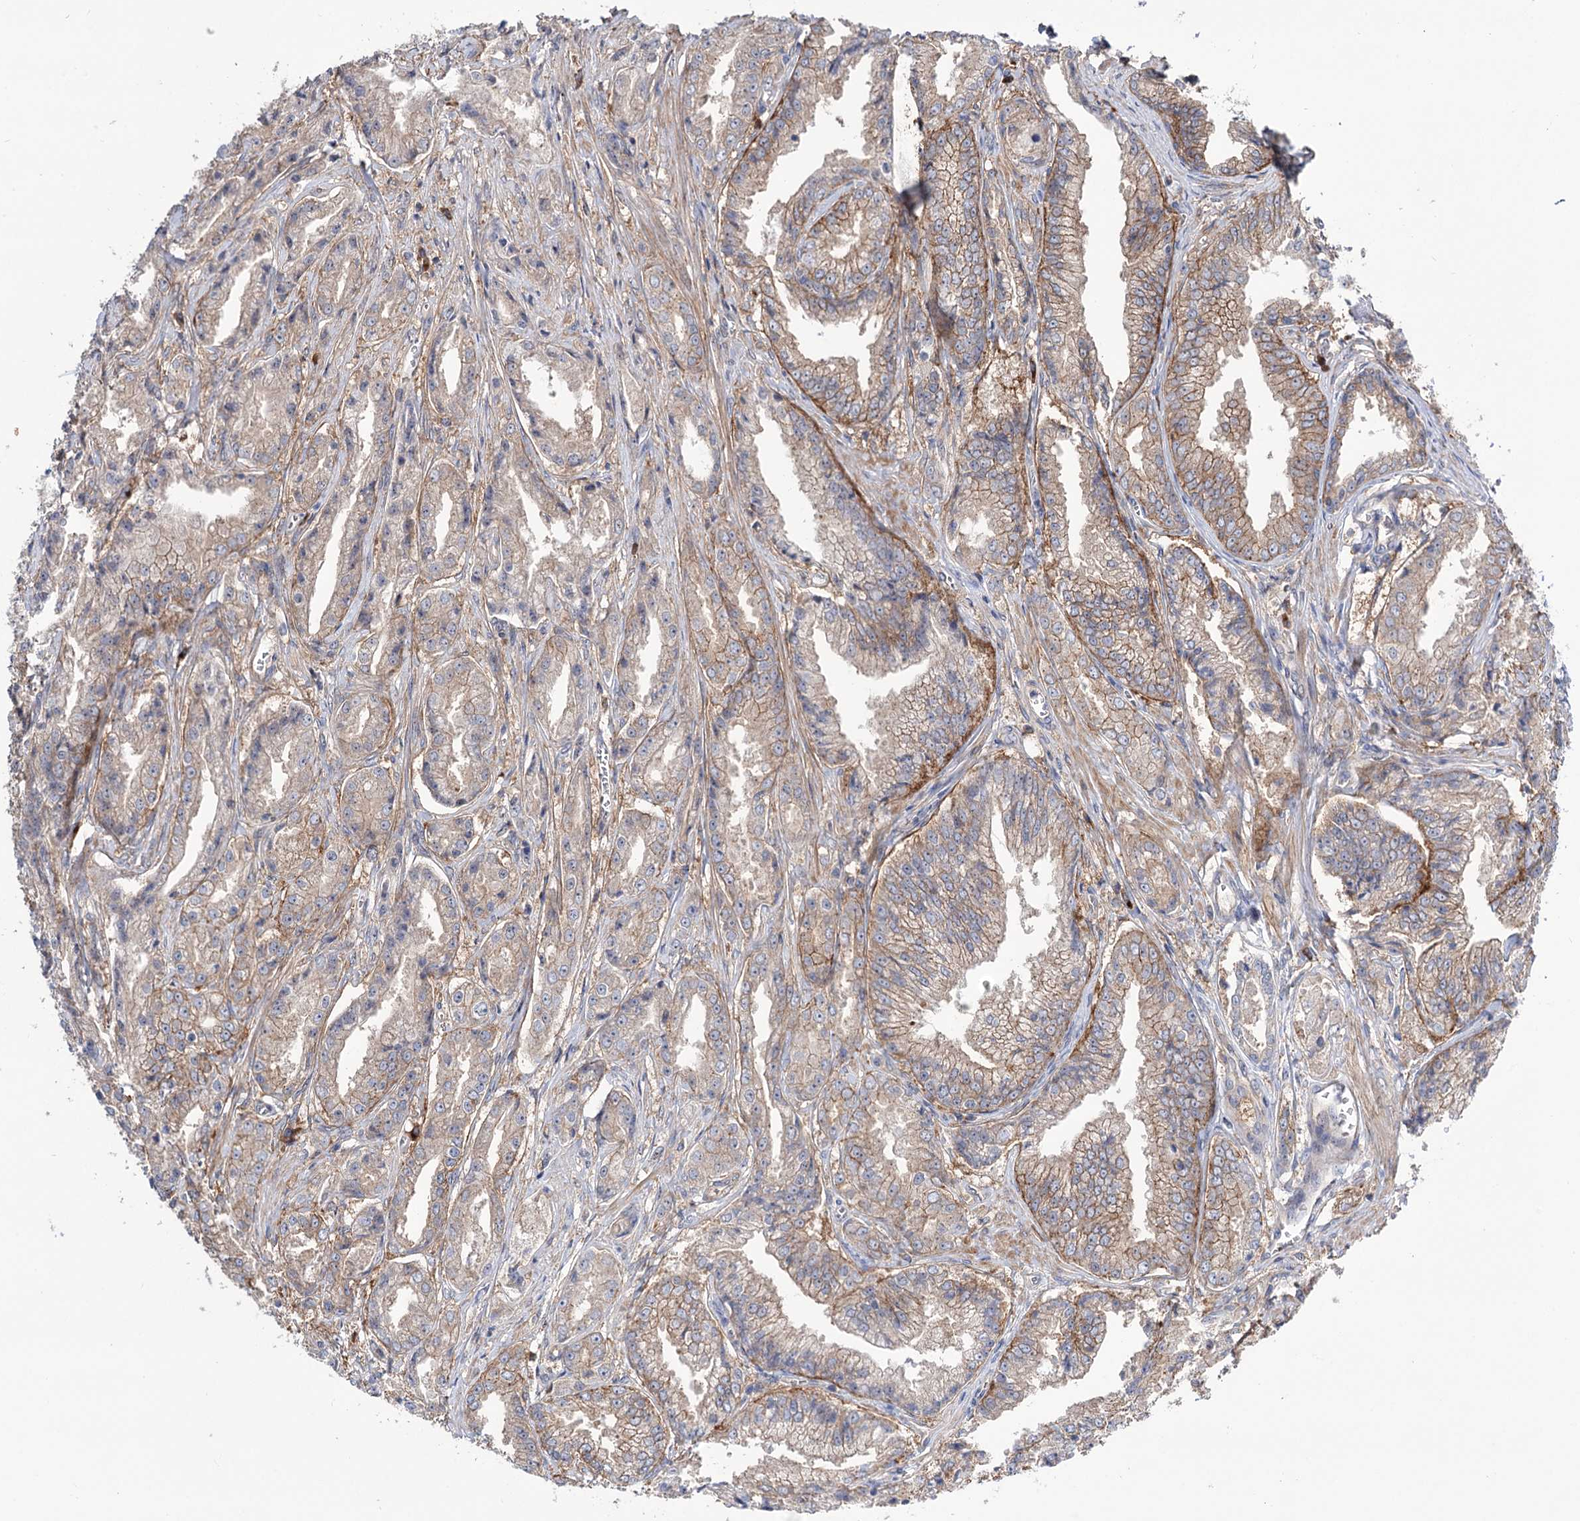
{"staining": {"intensity": "moderate", "quantity": ">75%", "location": "cytoplasmic/membranous"}, "tissue": "prostate cancer", "cell_type": "Tumor cells", "image_type": "cancer", "snomed": [{"axis": "morphology", "description": "Adenocarcinoma, High grade"}, {"axis": "topography", "description": "Prostate"}], "caption": "Protein staining reveals moderate cytoplasmic/membranous positivity in about >75% of tumor cells in high-grade adenocarcinoma (prostate).", "gene": "SEC24A", "patient": {"sex": "male", "age": 72}}